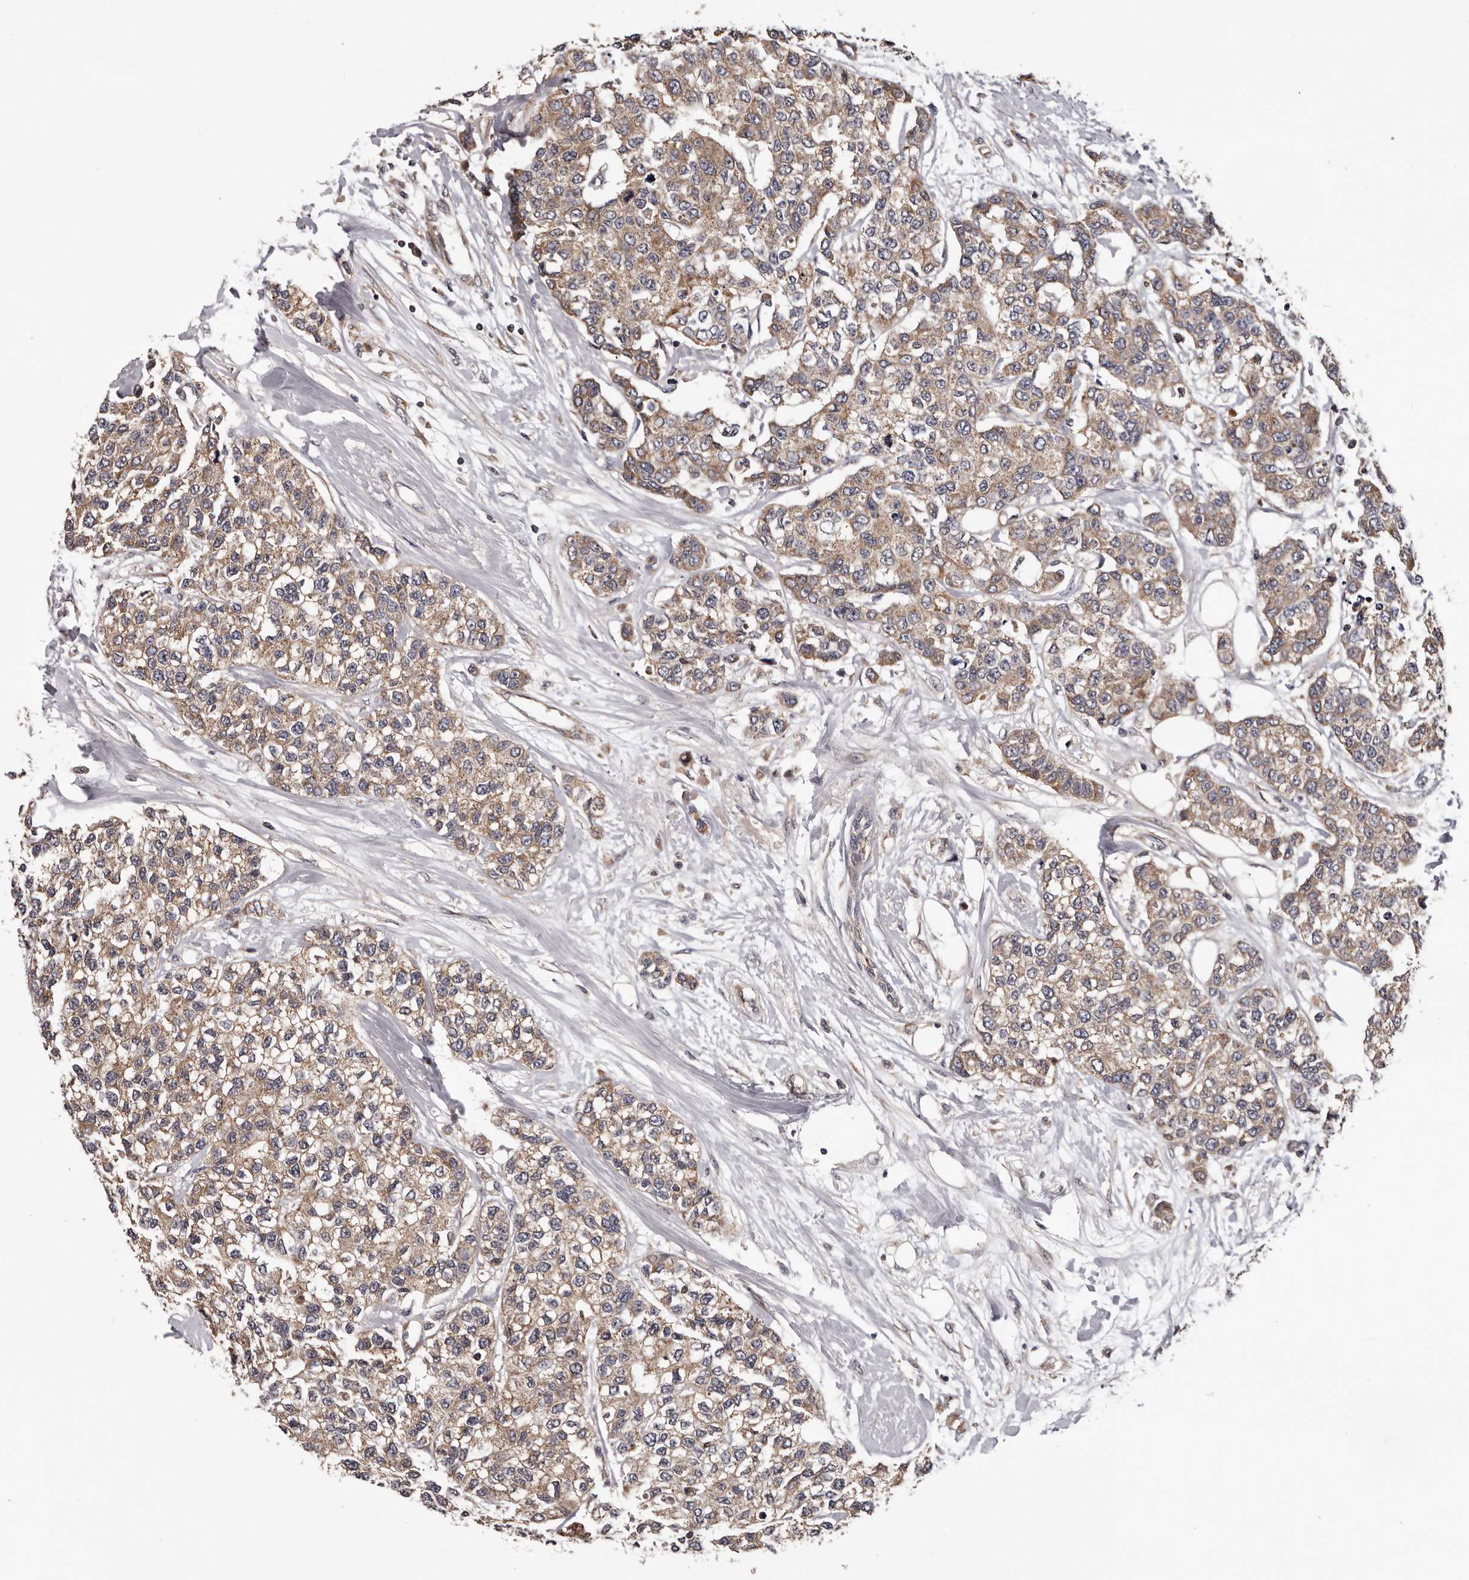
{"staining": {"intensity": "weak", "quantity": ">75%", "location": "cytoplasmic/membranous"}, "tissue": "breast cancer", "cell_type": "Tumor cells", "image_type": "cancer", "snomed": [{"axis": "morphology", "description": "Duct carcinoma"}, {"axis": "topography", "description": "Breast"}], "caption": "Weak cytoplasmic/membranous protein positivity is present in about >75% of tumor cells in infiltrating ductal carcinoma (breast). Nuclei are stained in blue.", "gene": "VPS37A", "patient": {"sex": "female", "age": 51}}